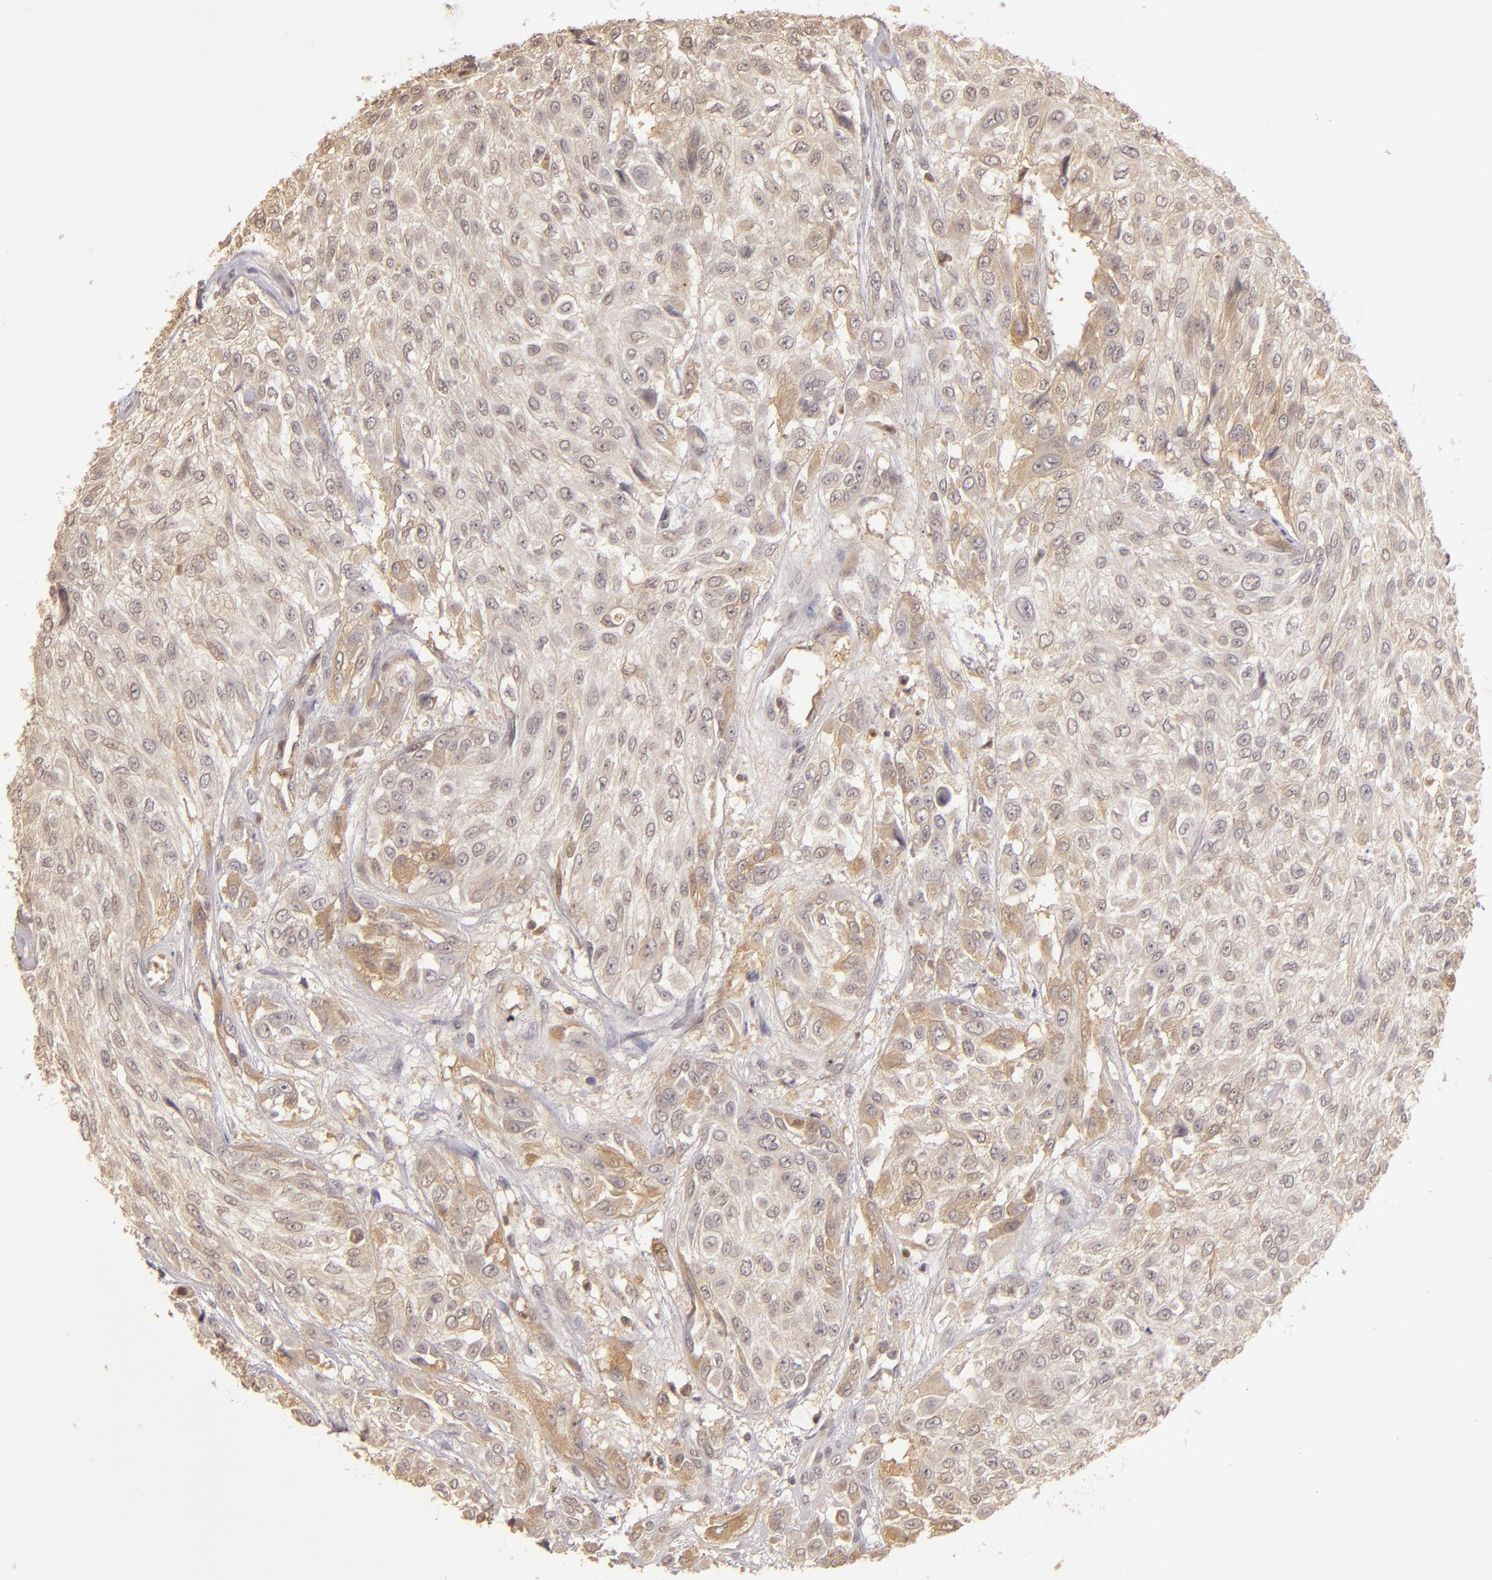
{"staining": {"intensity": "moderate", "quantity": "<25%", "location": "cytoplasmic/membranous"}, "tissue": "urothelial cancer", "cell_type": "Tumor cells", "image_type": "cancer", "snomed": [{"axis": "morphology", "description": "Urothelial carcinoma, High grade"}, {"axis": "topography", "description": "Urinary bladder"}], "caption": "Tumor cells display low levels of moderate cytoplasmic/membranous staining in approximately <25% of cells in high-grade urothelial carcinoma.", "gene": "LRG1", "patient": {"sex": "male", "age": 57}}